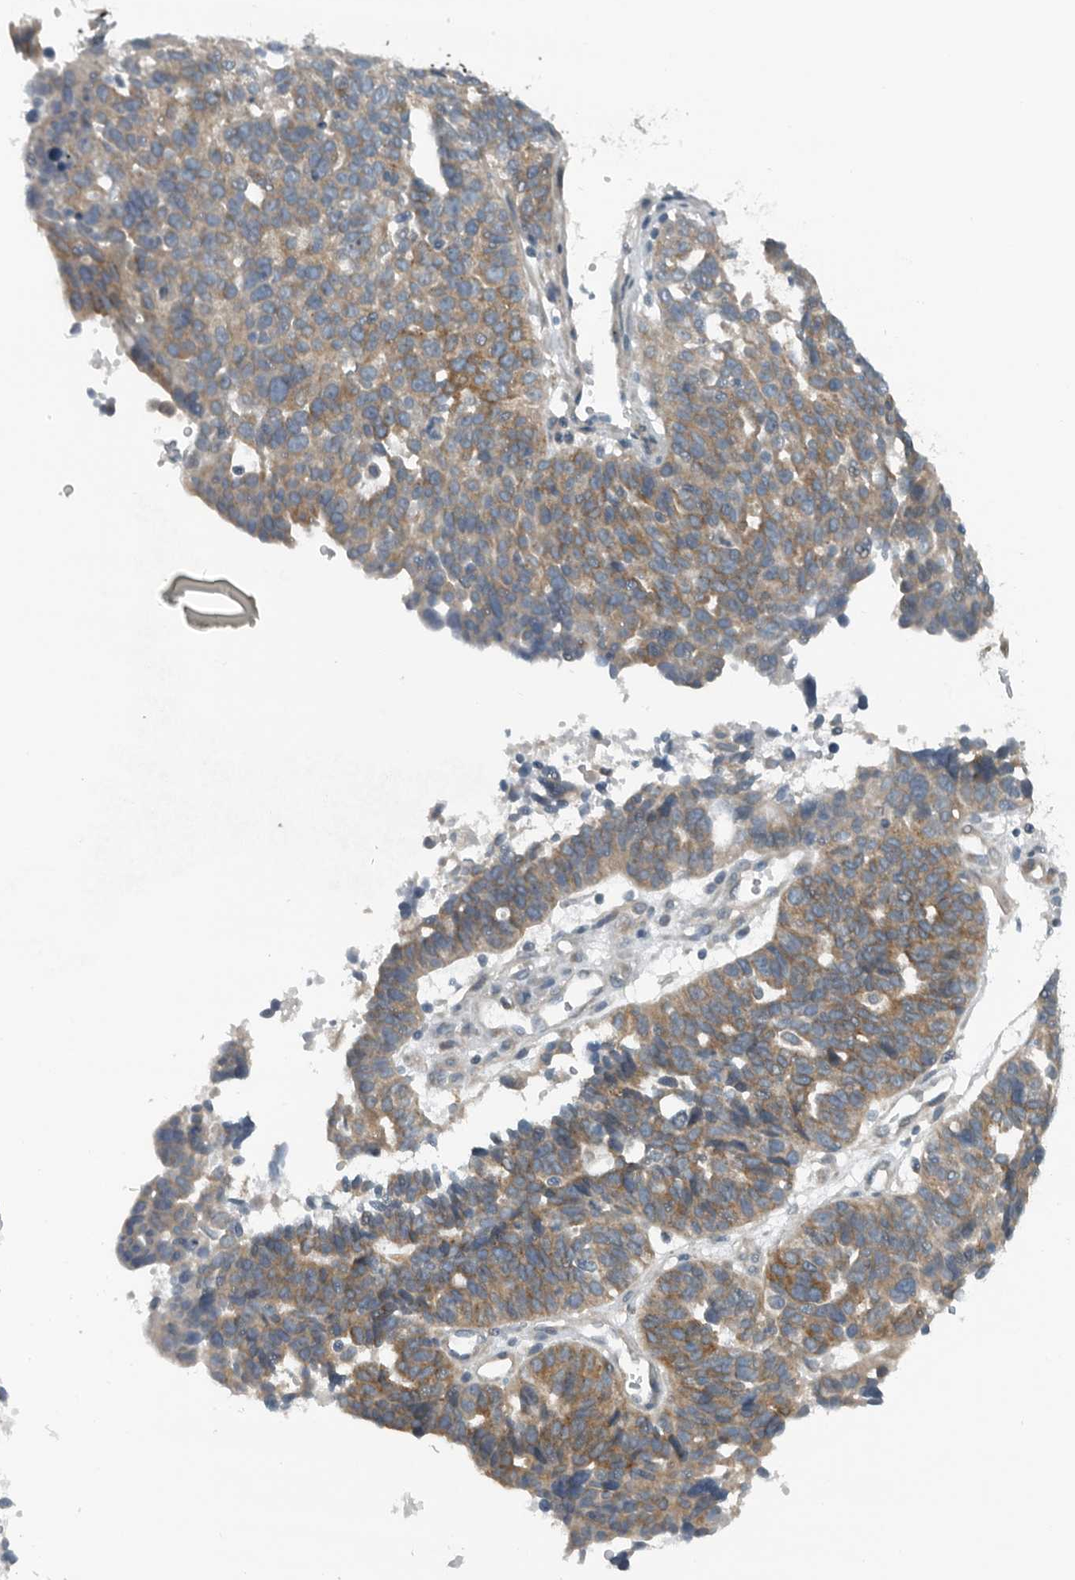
{"staining": {"intensity": "weak", "quantity": ">75%", "location": "cytoplasmic/membranous"}, "tissue": "ovarian cancer", "cell_type": "Tumor cells", "image_type": "cancer", "snomed": [{"axis": "morphology", "description": "Cystadenocarcinoma, serous, NOS"}, {"axis": "topography", "description": "Ovary"}], "caption": "High-magnification brightfield microscopy of ovarian cancer (serous cystadenocarcinoma) stained with DAB (3,3'-diaminobenzidine) (brown) and counterstained with hematoxylin (blue). tumor cells exhibit weak cytoplasmic/membranous staining is present in approximately>75% of cells.", "gene": "AMFR", "patient": {"sex": "female", "age": 59}}